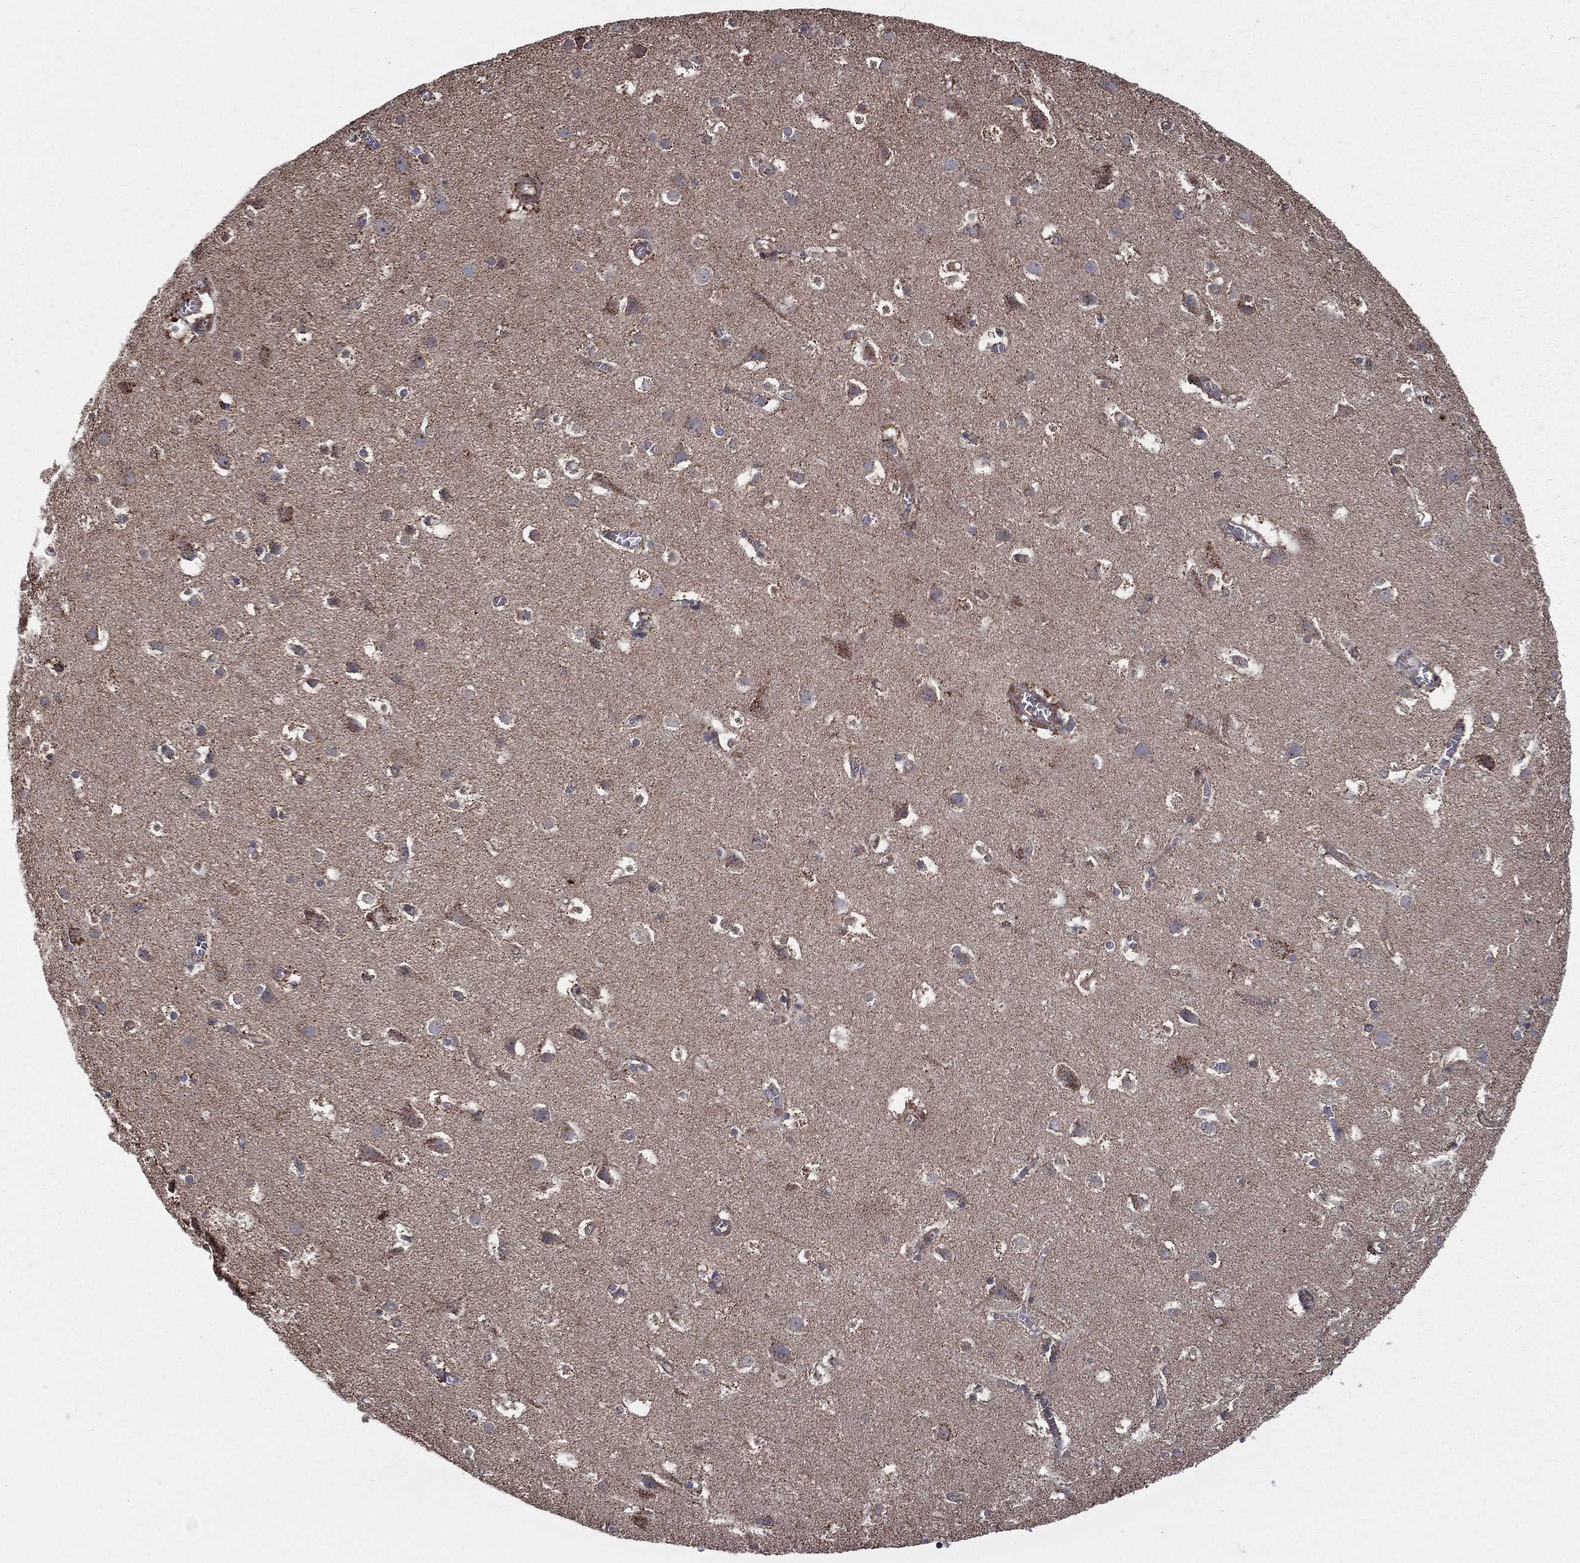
{"staining": {"intensity": "negative", "quantity": "none", "location": "none"}, "tissue": "cerebral cortex", "cell_type": "Endothelial cells", "image_type": "normal", "snomed": [{"axis": "morphology", "description": "Normal tissue, NOS"}, {"axis": "topography", "description": "Cerebral cortex"}], "caption": "Immunohistochemistry of benign human cerebral cortex displays no positivity in endothelial cells.", "gene": "ENSG00000288684", "patient": {"sex": "male", "age": 59}}